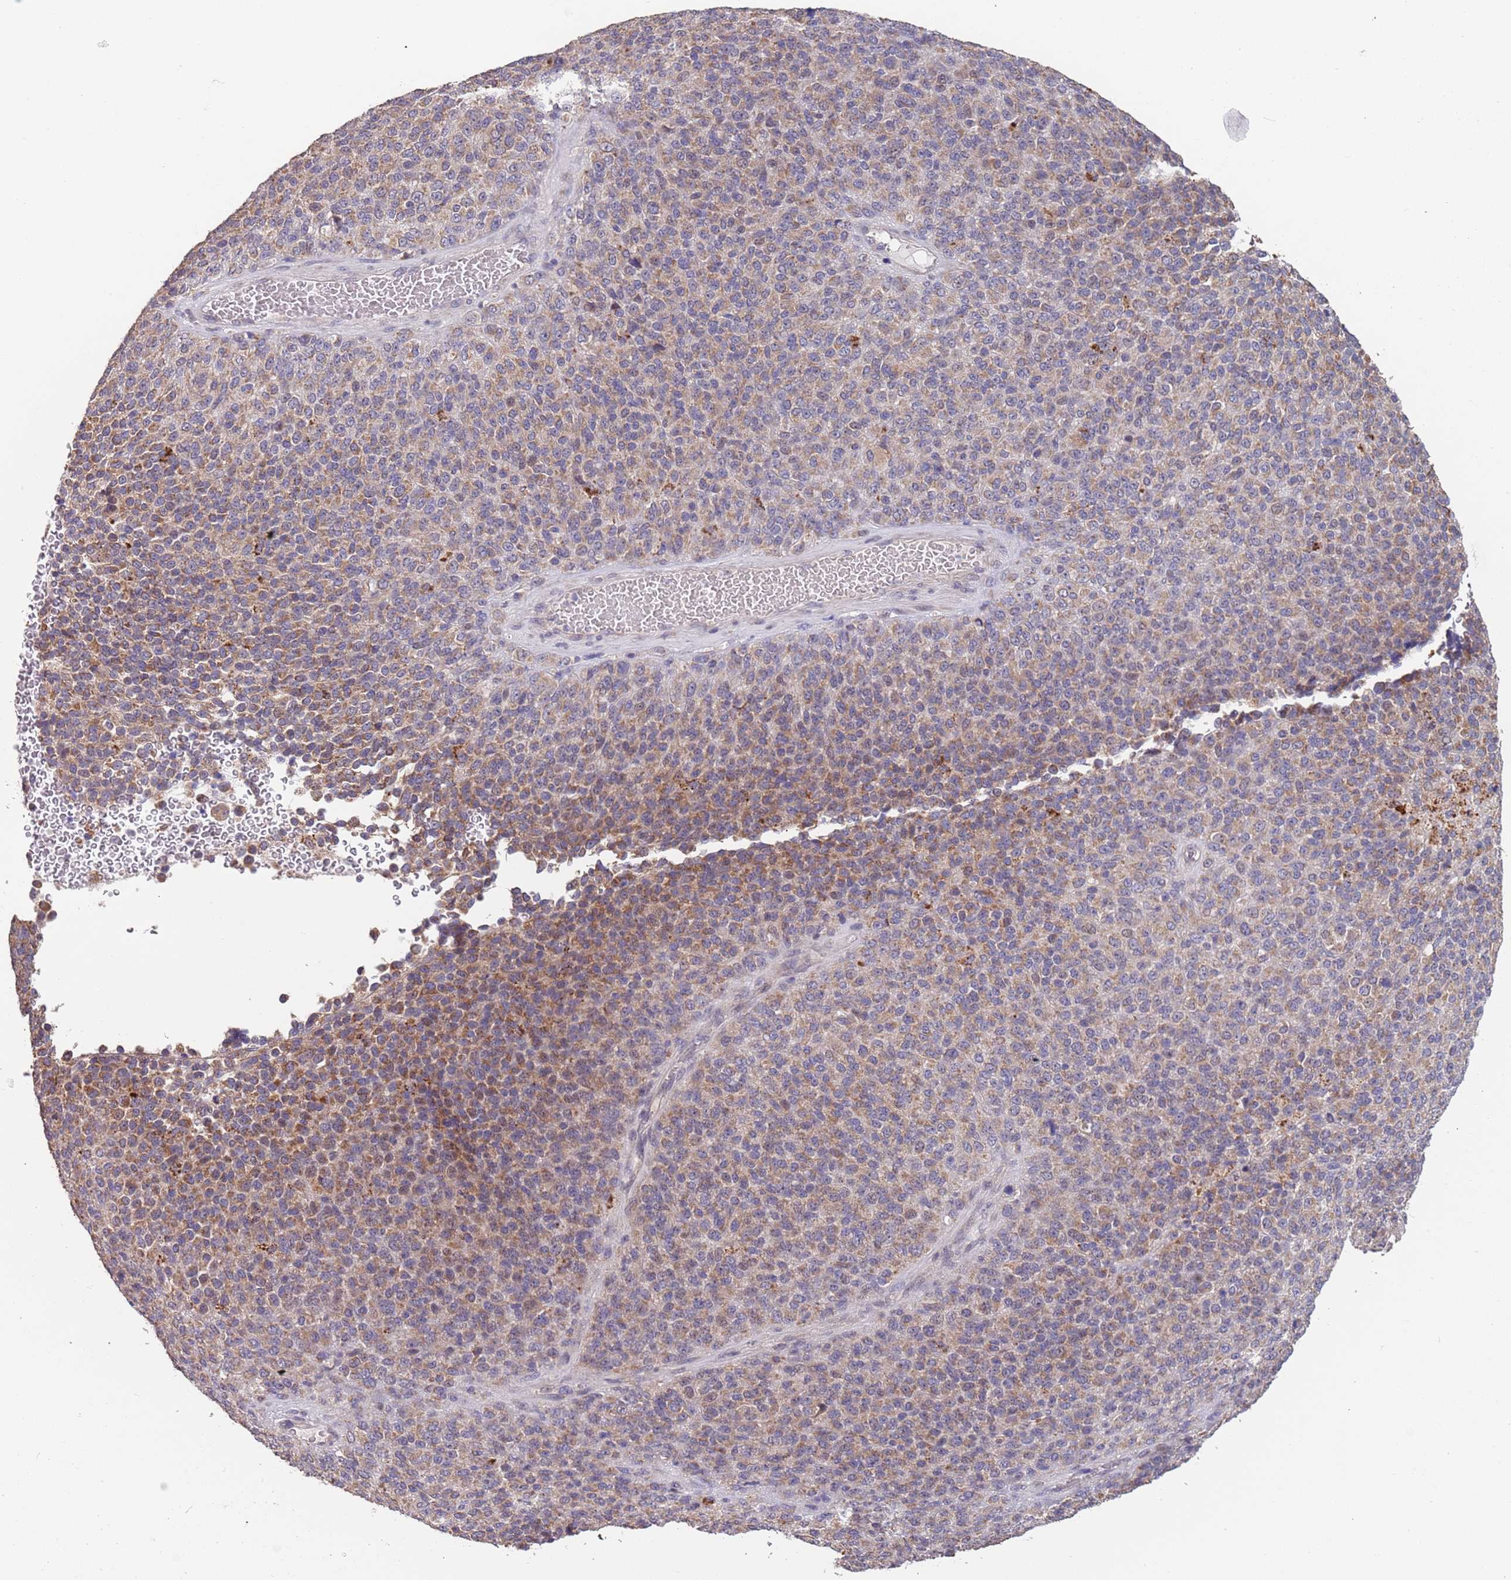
{"staining": {"intensity": "moderate", "quantity": ">75%", "location": "cytoplasmic/membranous"}, "tissue": "melanoma", "cell_type": "Tumor cells", "image_type": "cancer", "snomed": [{"axis": "morphology", "description": "Malignant melanoma, Metastatic site"}, {"axis": "topography", "description": "Brain"}], "caption": "Moderate cytoplasmic/membranous expression is present in approximately >75% of tumor cells in melanoma. (brown staining indicates protein expression, while blue staining denotes nuclei).", "gene": "TMEM64", "patient": {"sex": "female", "age": 56}}